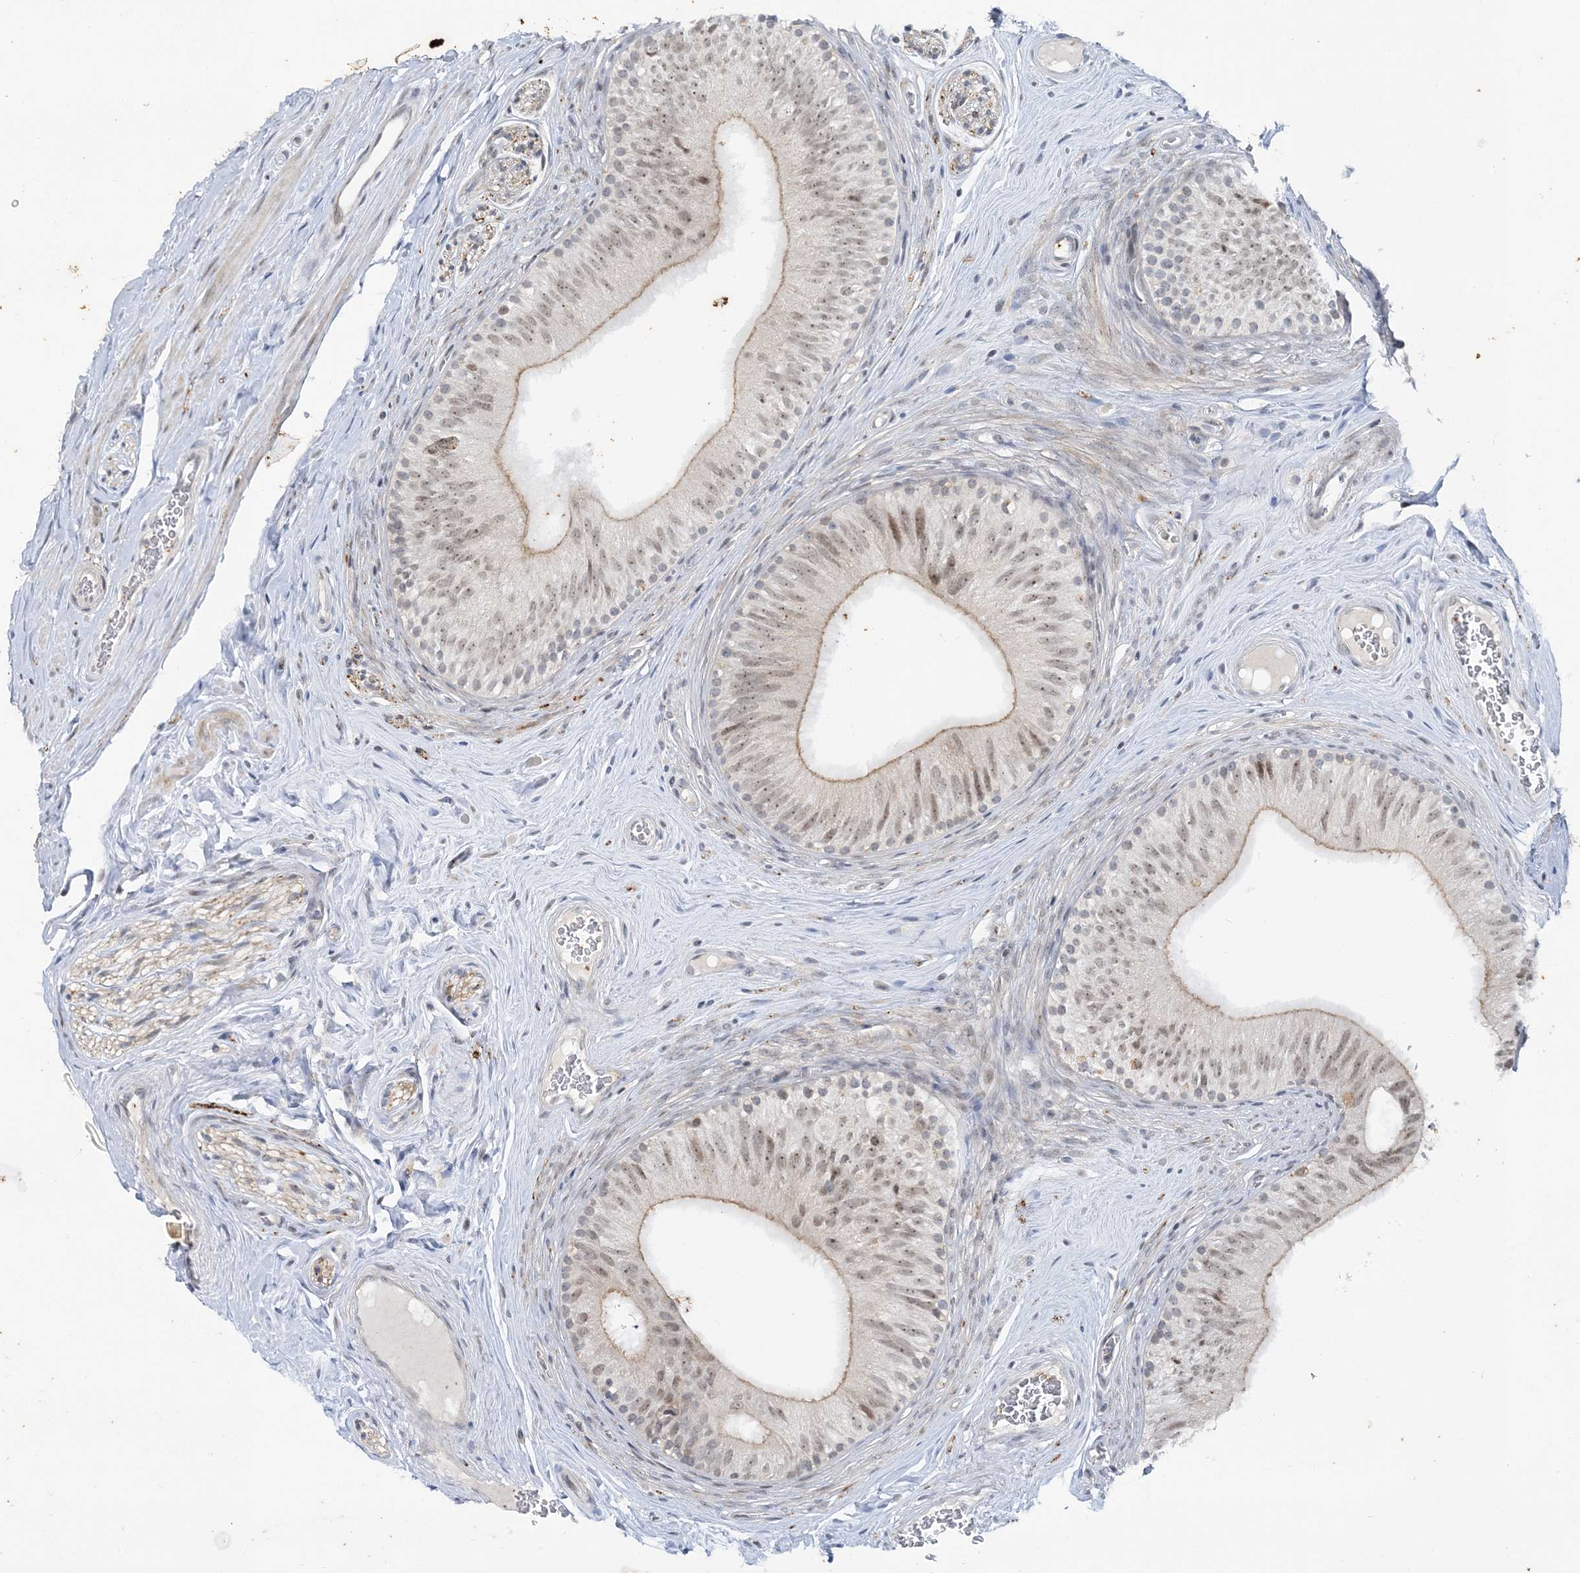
{"staining": {"intensity": "moderate", "quantity": "25%-75%", "location": "cytoplasmic/membranous,nuclear"}, "tissue": "epididymis", "cell_type": "Glandular cells", "image_type": "normal", "snomed": [{"axis": "morphology", "description": "Normal tissue, NOS"}, {"axis": "topography", "description": "Epididymis"}], "caption": "Immunohistochemistry micrograph of unremarkable epididymis: epididymis stained using immunohistochemistry (IHC) exhibits medium levels of moderate protein expression localized specifically in the cytoplasmic/membranous,nuclear of glandular cells, appearing as a cytoplasmic/membranous,nuclear brown color.", "gene": "LEXM", "patient": {"sex": "male", "age": 46}}